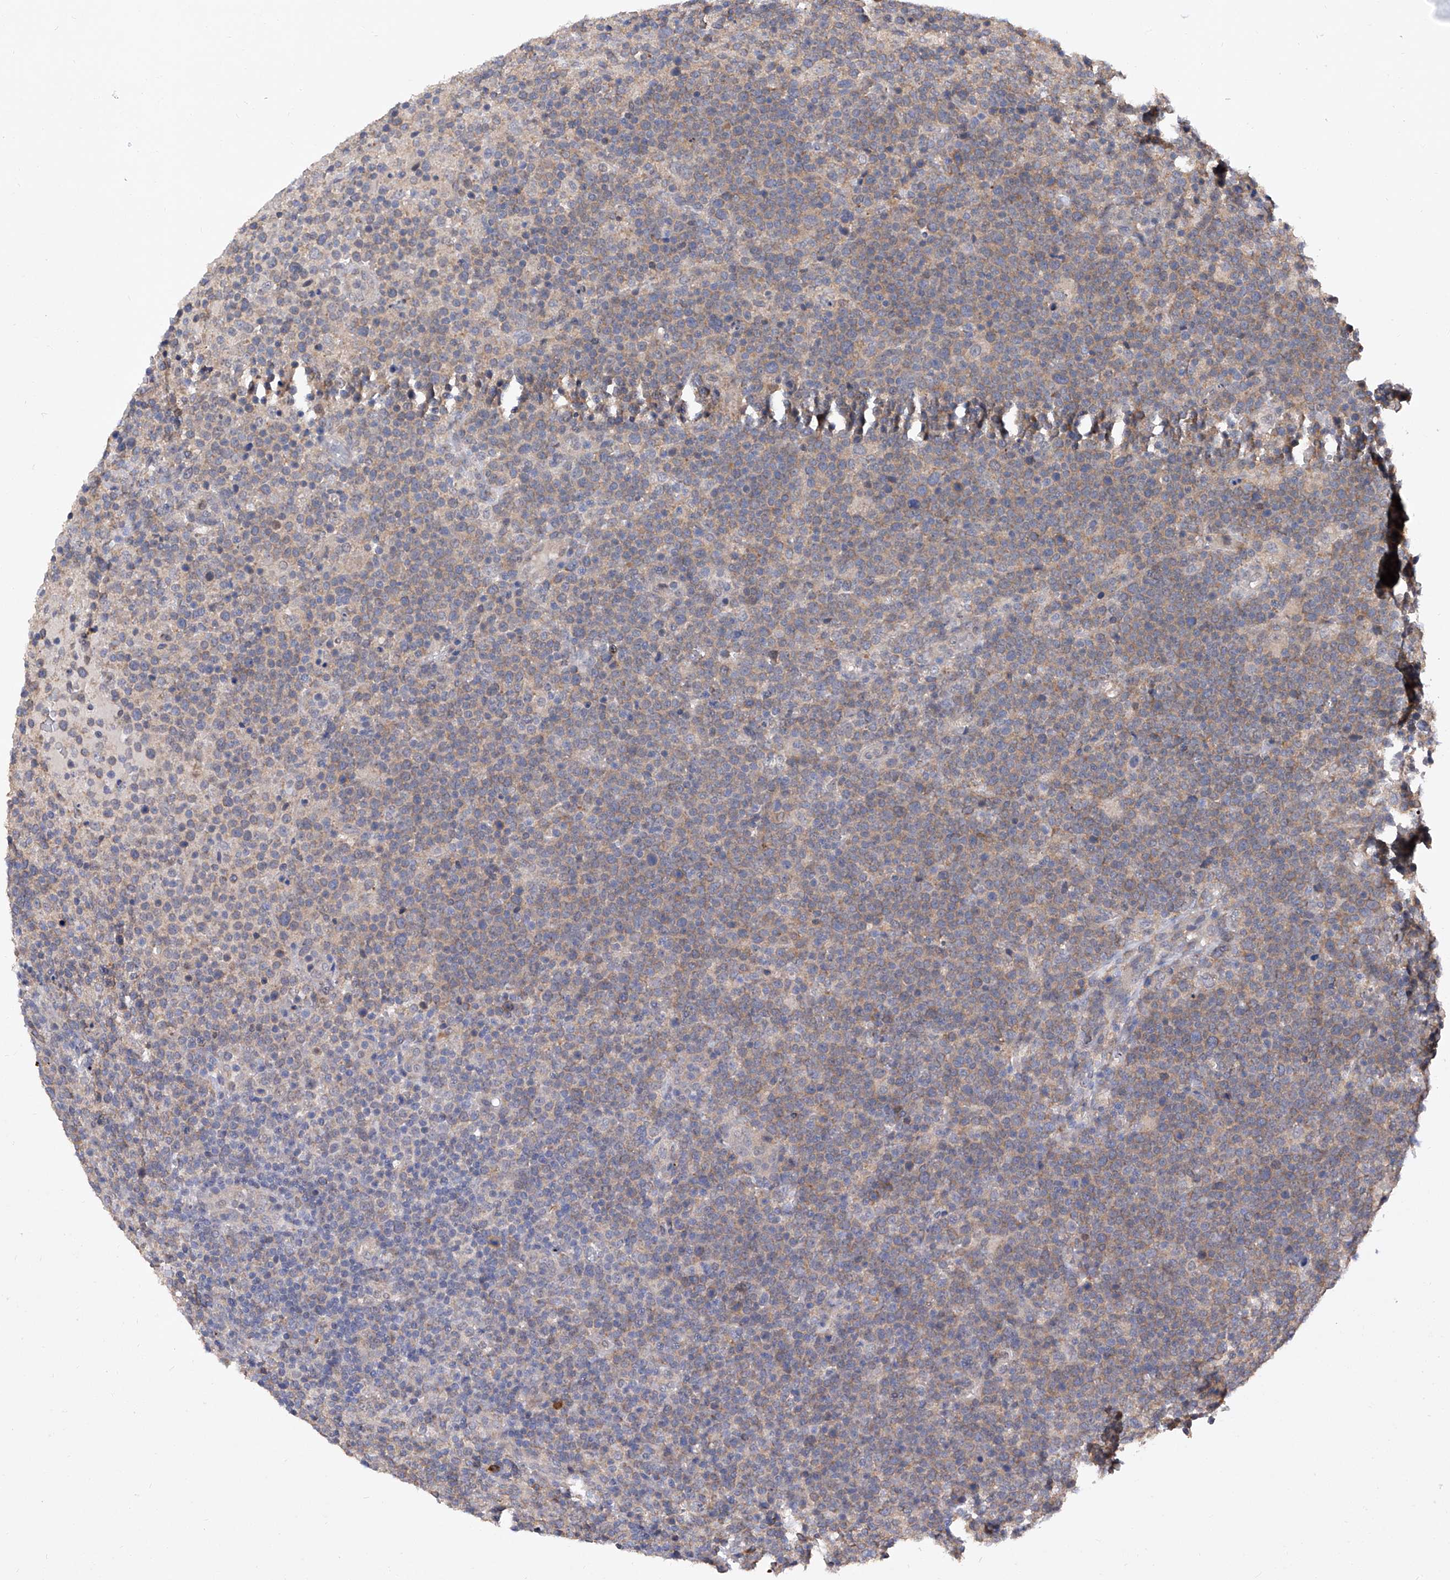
{"staining": {"intensity": "weak", "quantity": "25%-75%", "location": "cytoplasmic/membranous"}, "tissue": "lymphoma", "cell_type": "Tumor cells", "image_type": "cancer", "snomed": [{"axis": "morphology", "description": "Malignant lymphoma, non-Hodgkin's type, High grade"}, {"axis": "topography", "description": "Lymph node"}], "caption": "Immunohistochemical staining of human malignant lymphoma, non-Hodgkin's type (high-grade) reveals weak cytoplasmic/membranous protein staining in about 25%-75% of tumor cells.", "gene": "USP45", "patient": {"sex": "male", "age": 61}}